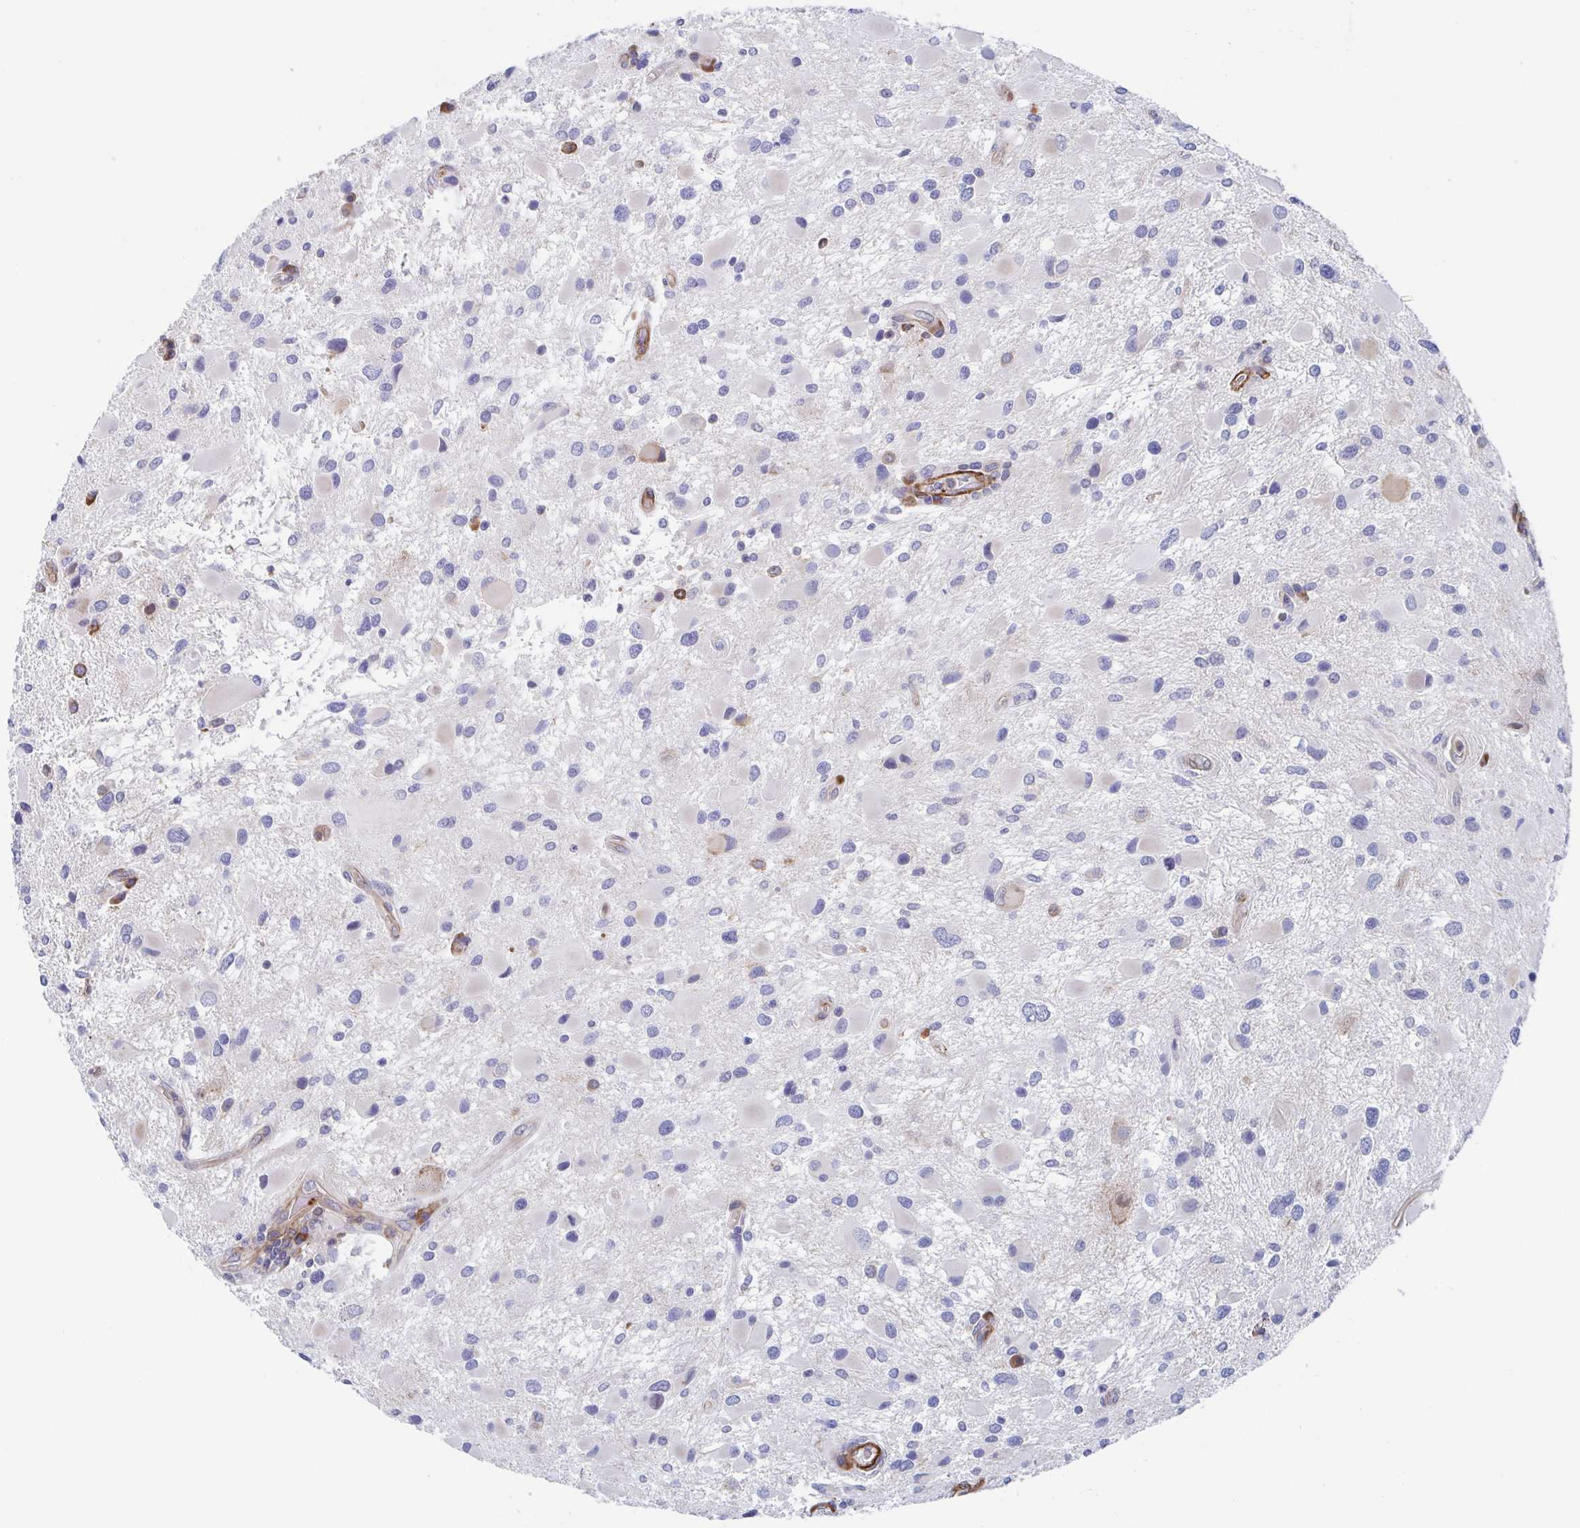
{"staining": {"intensity": "negative", "quantity": "none", "location": "none"}, "tissue": "glioma", "cell_type": "Tumor cells", "image_type": "cancer", "snomed": [{"axis": "morphology", "description": "Glioma, malignant, Low grade"}, {"axis": "topography", "description": "Brain"}], "caption": "There is no significant staining in tumor cells of glioma.", "gene": "KLC3", "patient": {"sex": "female", "age": 32}}